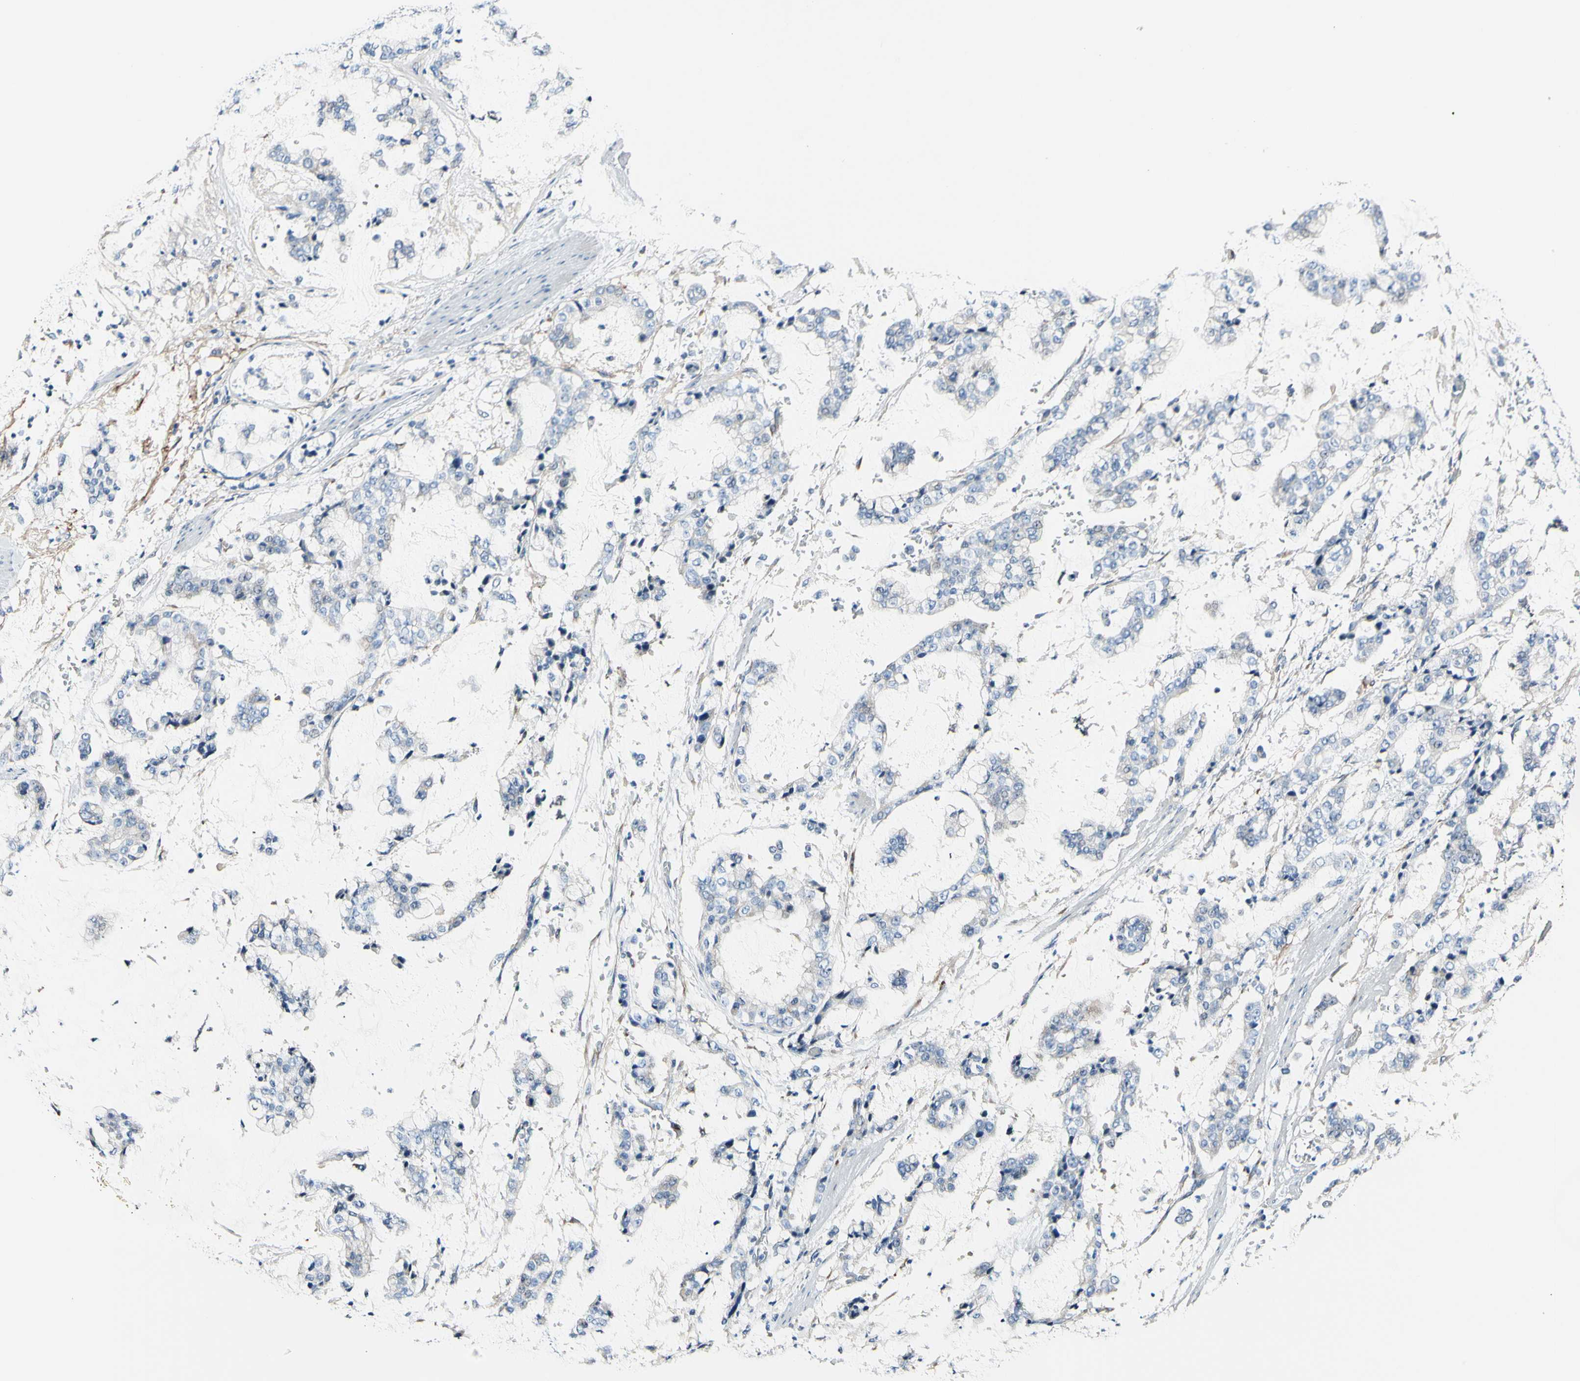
{"staining": {"intensity": "negative", "quantity": "none", "location": "none"}, "tissue": "stomach cancer", "cell_type": "Tumor cells", "image_type": "cancer", "snomed": [{"axis": "morphology", "description": "Normal tissue, NOS"}, {"axis": "morphology", "description": "Adenocarcinoma, NOS"}, {"axis": "topography", "description": "Stomach, upper"}, {"axis": "topography", "description": "Stomach"}], "caption": "Immunohistochemistry (IHC) of adenocarcinoma (stomach) displays no expression in tumor cells. (Brightfield microscopy of DAB immunohistochemistry (IHC) at high magnification).", "gene": "COL6A3", "patient": {"sex": "male", "age": 76}}